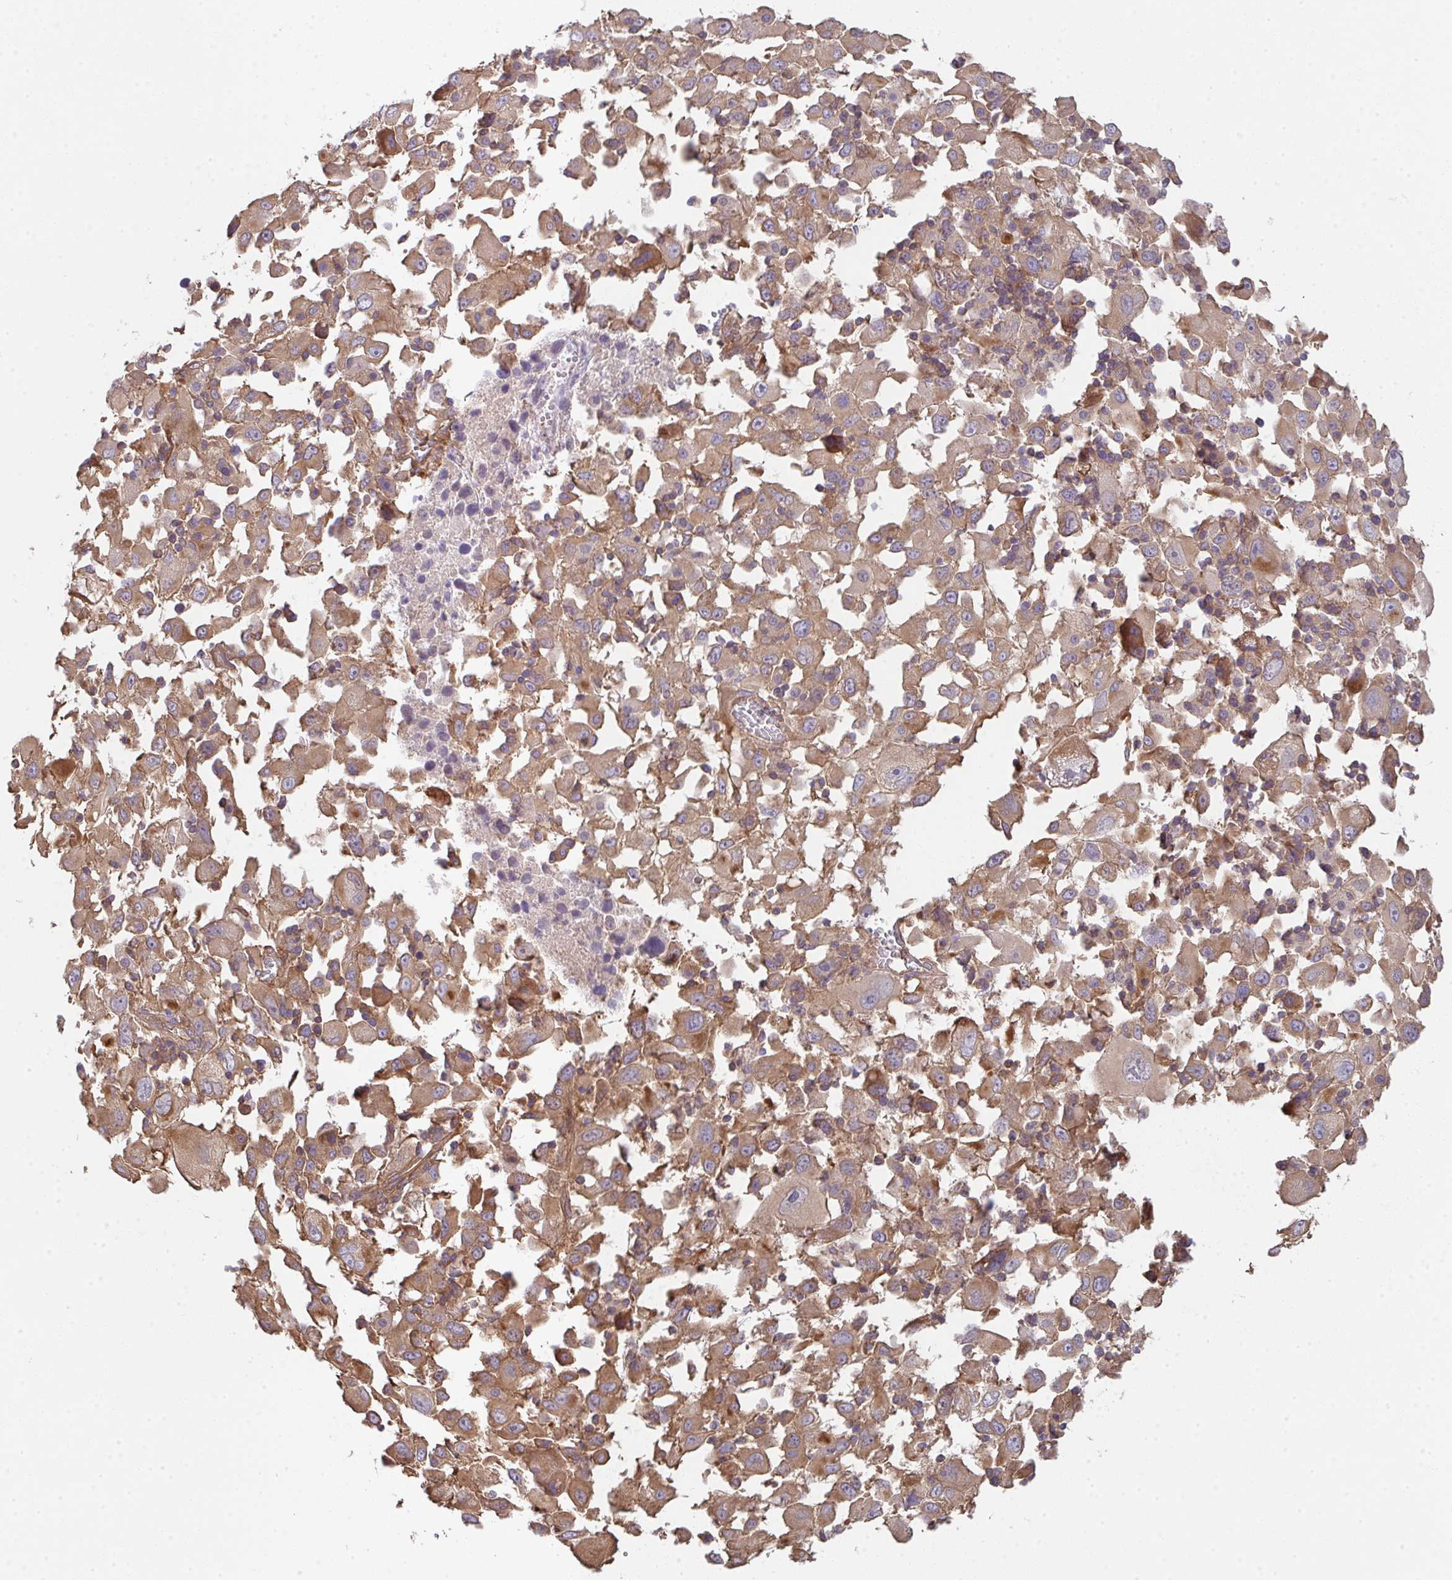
{"staining": {"intensity": "moderate", "quantity": ">75%", "location": "cytoplasmic/membranous"}, "tissue": "melanoma", "cell_type": "Tumor cells", "image_type": "cancer", "snomed": [{"axis": "morphology", "description": "Malignant melanoma, Metastatic site"}, {"axis": "topography", "description": "Soft tissue"}], "caption": "High-magnification brightfield microscopy of melanoma stained with DAB (3,3'-diaminobenzidine) (brown) and counterstained with hematoxylin (blue). tumor cells exhibit moderate cytoplasmic/membranous expression is present in about>75% of cells.", "gene": "TMEM229A", "patient": {"sex": "male", "age": 50}}